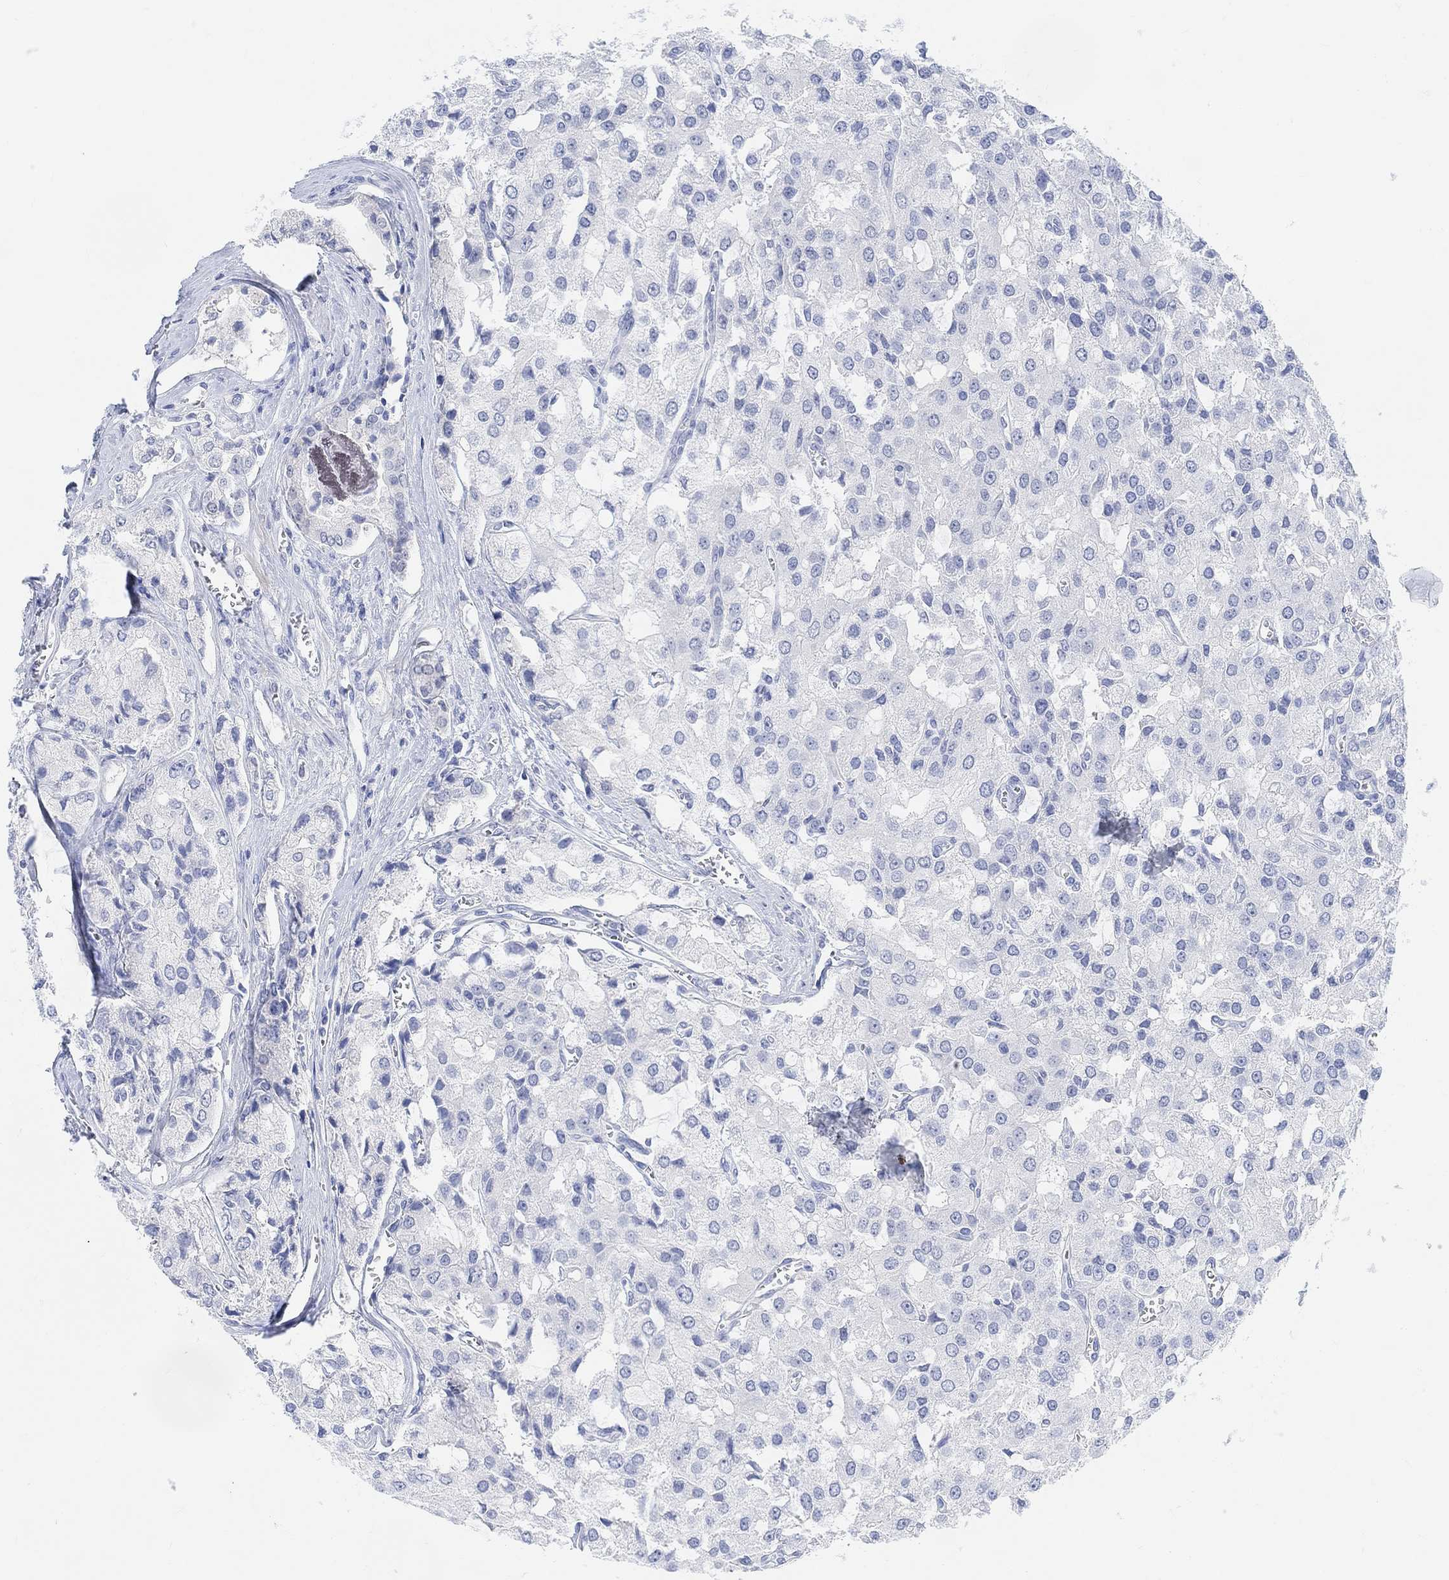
{"staining": {"intensity": "negative", "quantity": "none", "location": "none"}, "tissue": "prostate cancer", "cell_type": "Tumor cells", "image_type": "cancer", "snomed": [{"axis": "morphology", "description": "Adenocarcinoma, NOS"}, {"axis": "topography", "description": "Prostate and seminal vesicle, NOS"}, {"axis": "topography", "description": "Prostate"}], "caption": "An immunohistochemistry (IHC) histopathology image of adenocarcinoma (prostate) is shown. There is no staining in tumor cells of adenocarcinoma (prostate). (DAB immunohistochemistry with hematoxylin counter stain).", "gene": "ENO4", "patient": {"sex": "male", "age": 67}}